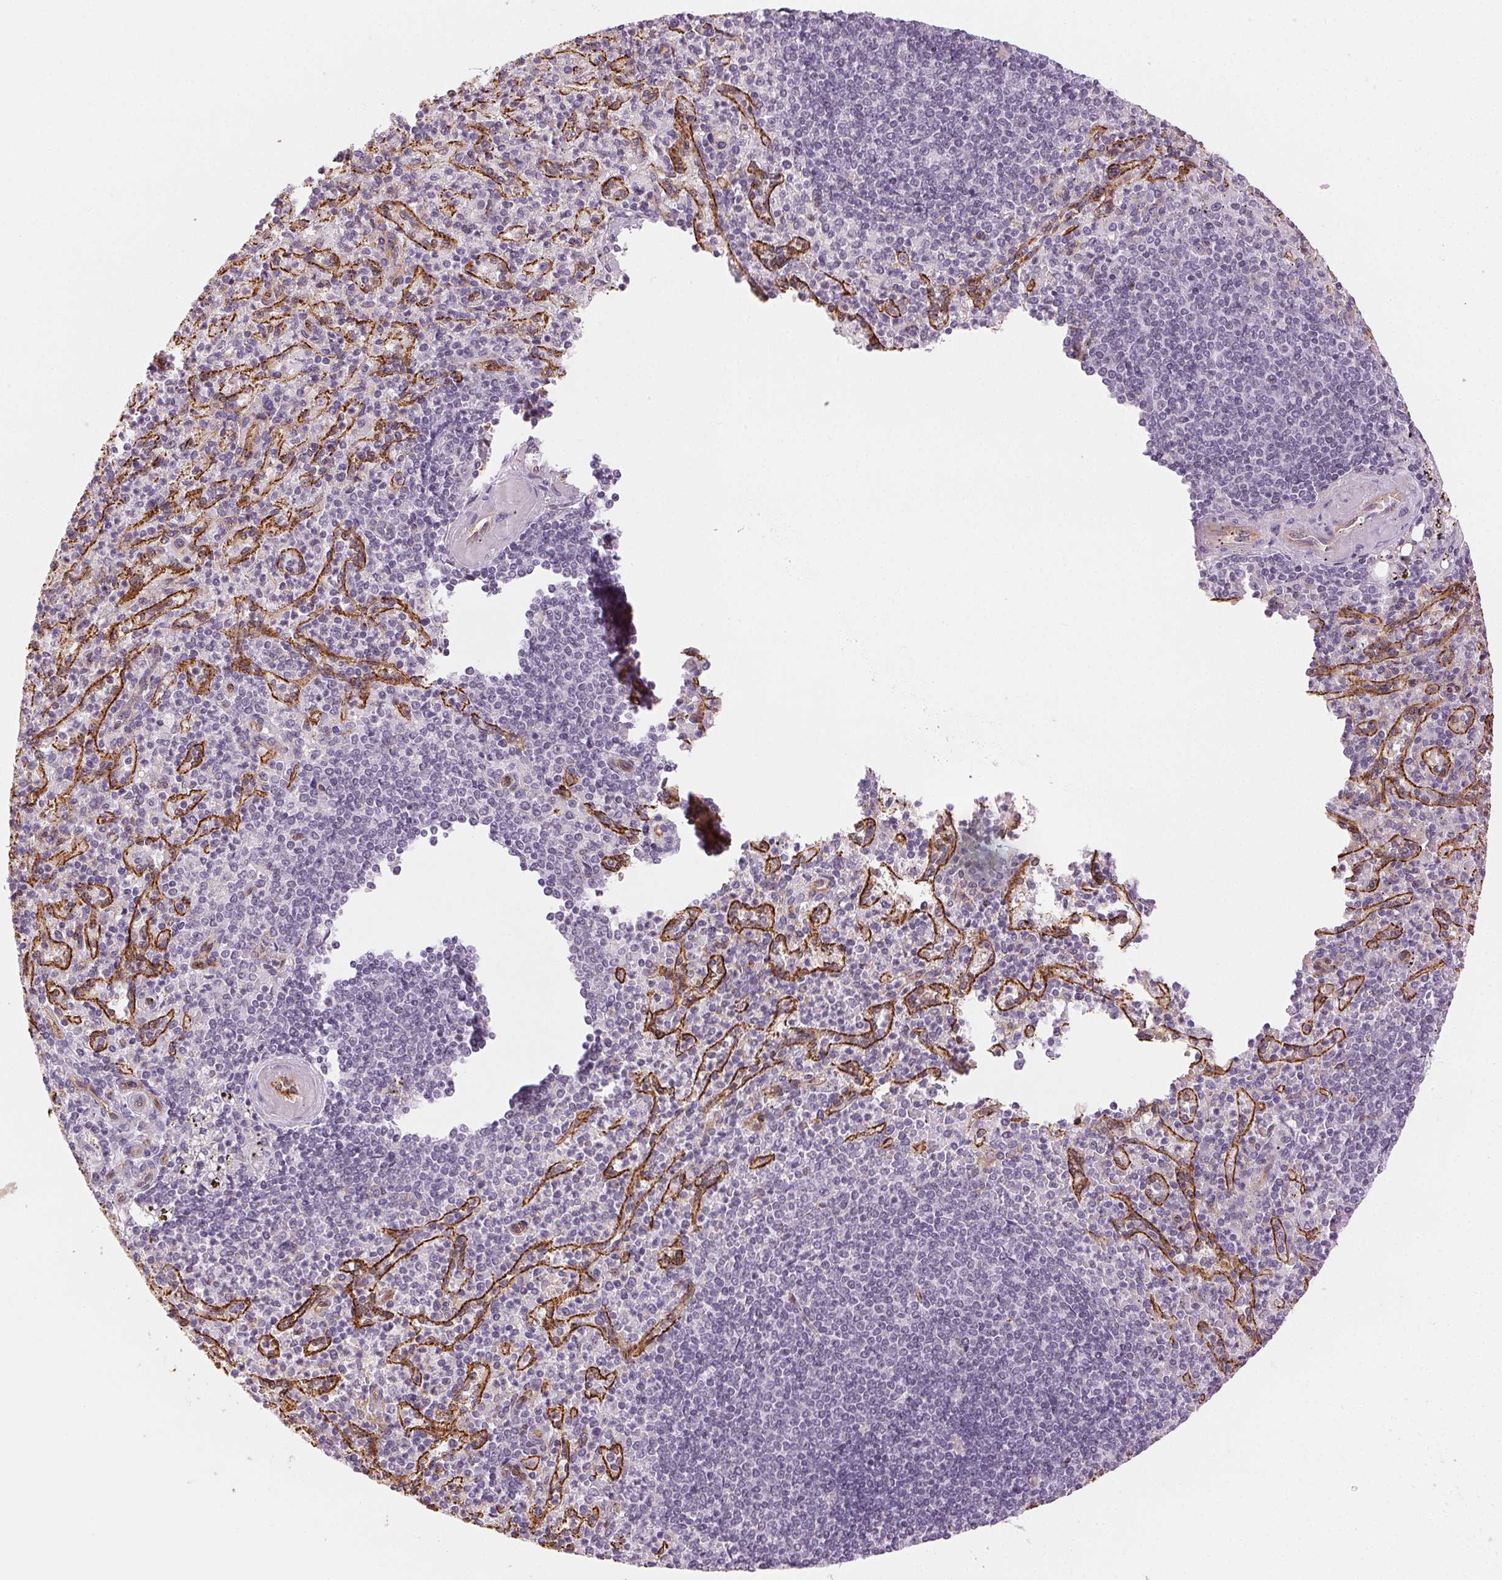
{"staining": {"intensity": "negative", "quantity": "none", "location": "none"}, "tissue": "spleen", "cell_type": "Cells in red pulp", "image_type": "normal", "snomed": [{"axis": "morphology", "description": "Normal tissue, NOS"}, {"axis": "topography", "description": "Spleen"}], "caption": "Human spleen stained for a protein using immunohistochemistry displays no staining in cells in red pulp.", "gene": "AIF1L", "patient": {"sex": "female", "age": 74}}